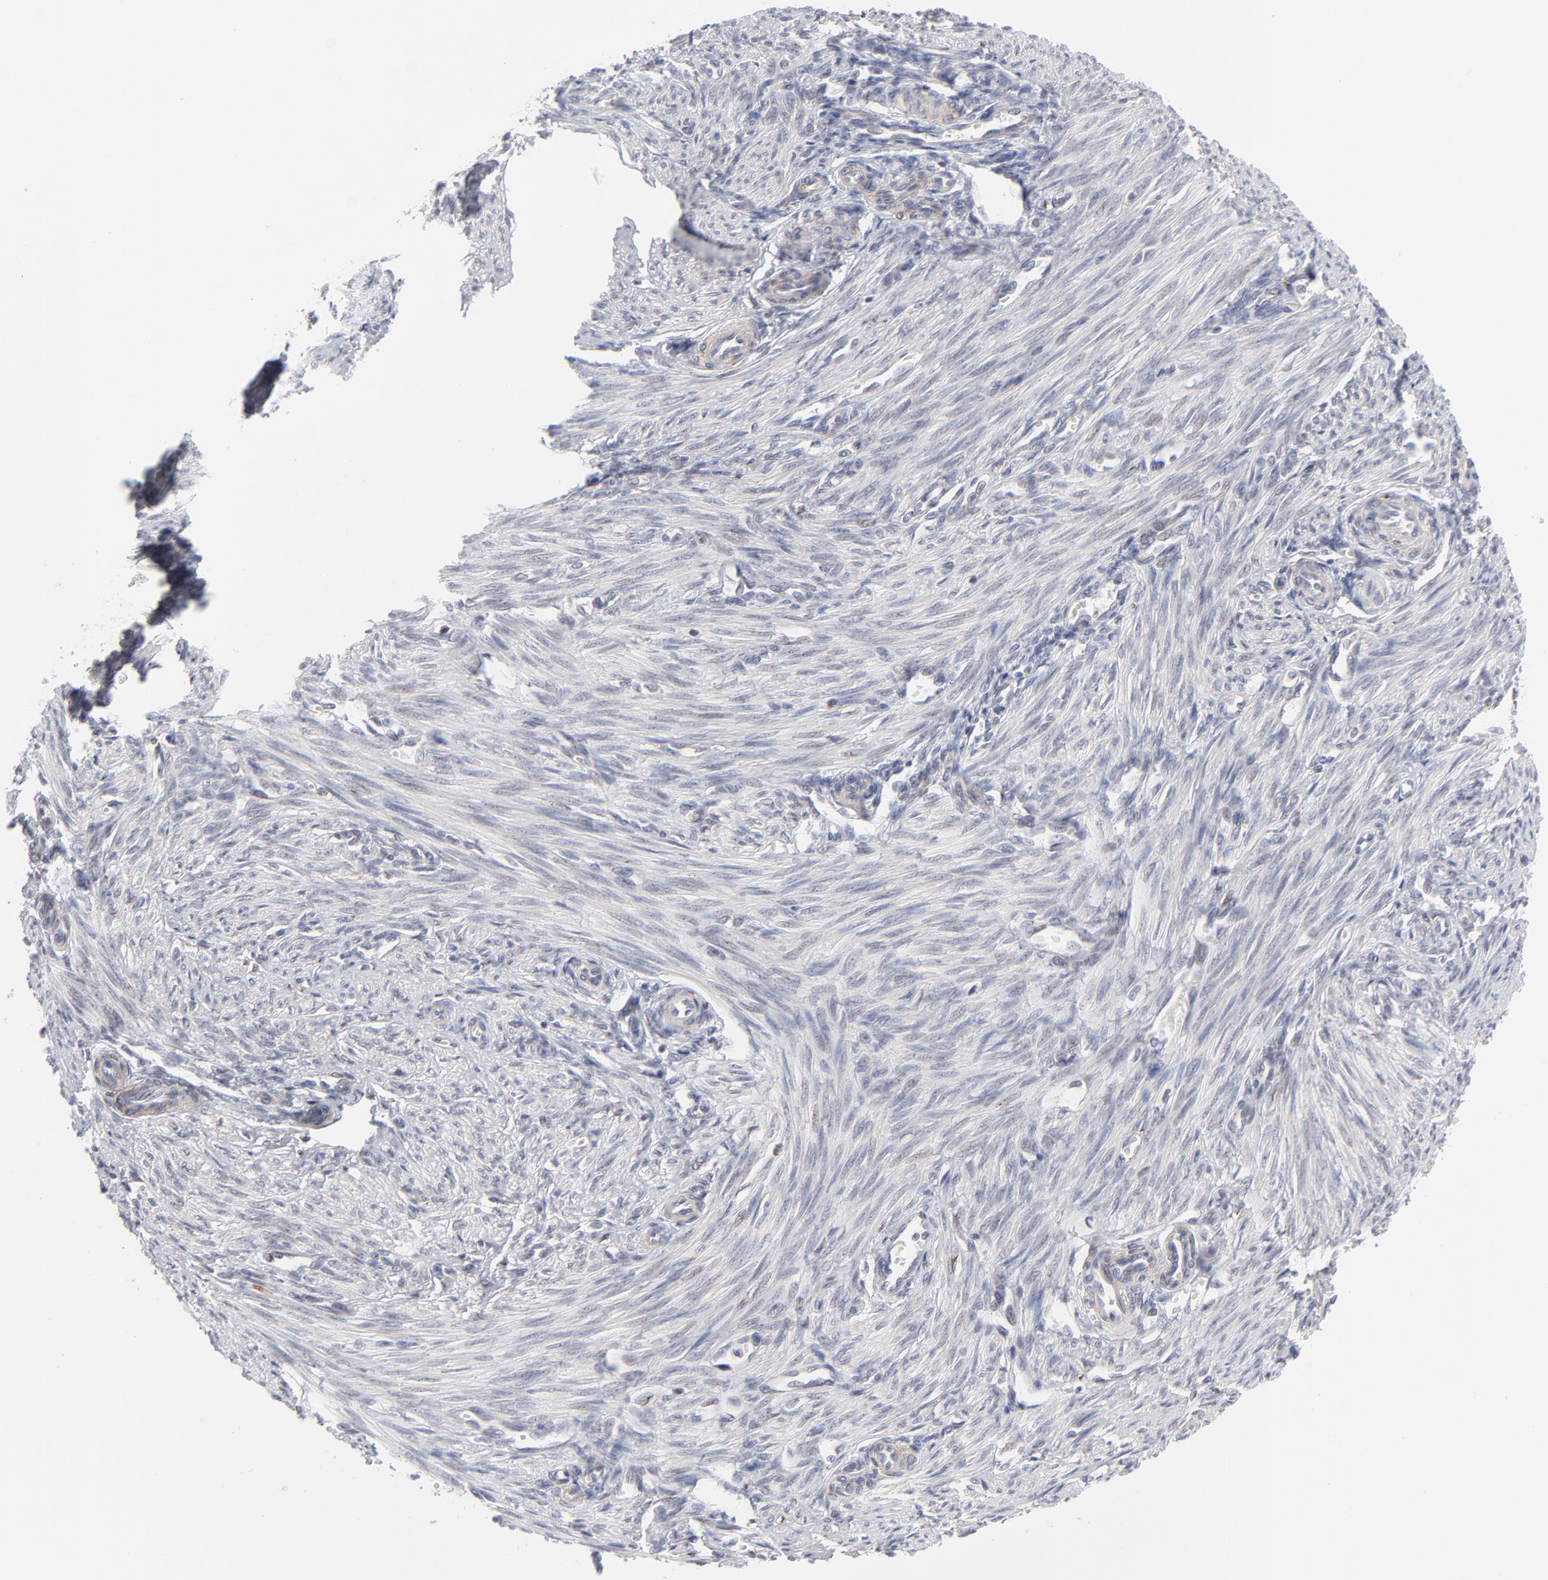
{"staining": {"intensity": "weak", "quantity": "<25%", "location": "nuclear"}, "tissue": "endometrium", "cell_type": "Cells in endometrial stroma", "image_type": "normal", "snomed": [{"axis": "morphology", "description": "Normal tissue, NOS"}, {"axis": "topography", "description": "Endometrium"}], "caption": "A high-resolution photomicrograph shows immunohistochemistry (IHC) staining of normal endometrium, which shows no significant positivity in cells in endometrial stroma.", "gene": "NBN", "patient": {"sex": "female", "age": 27}}